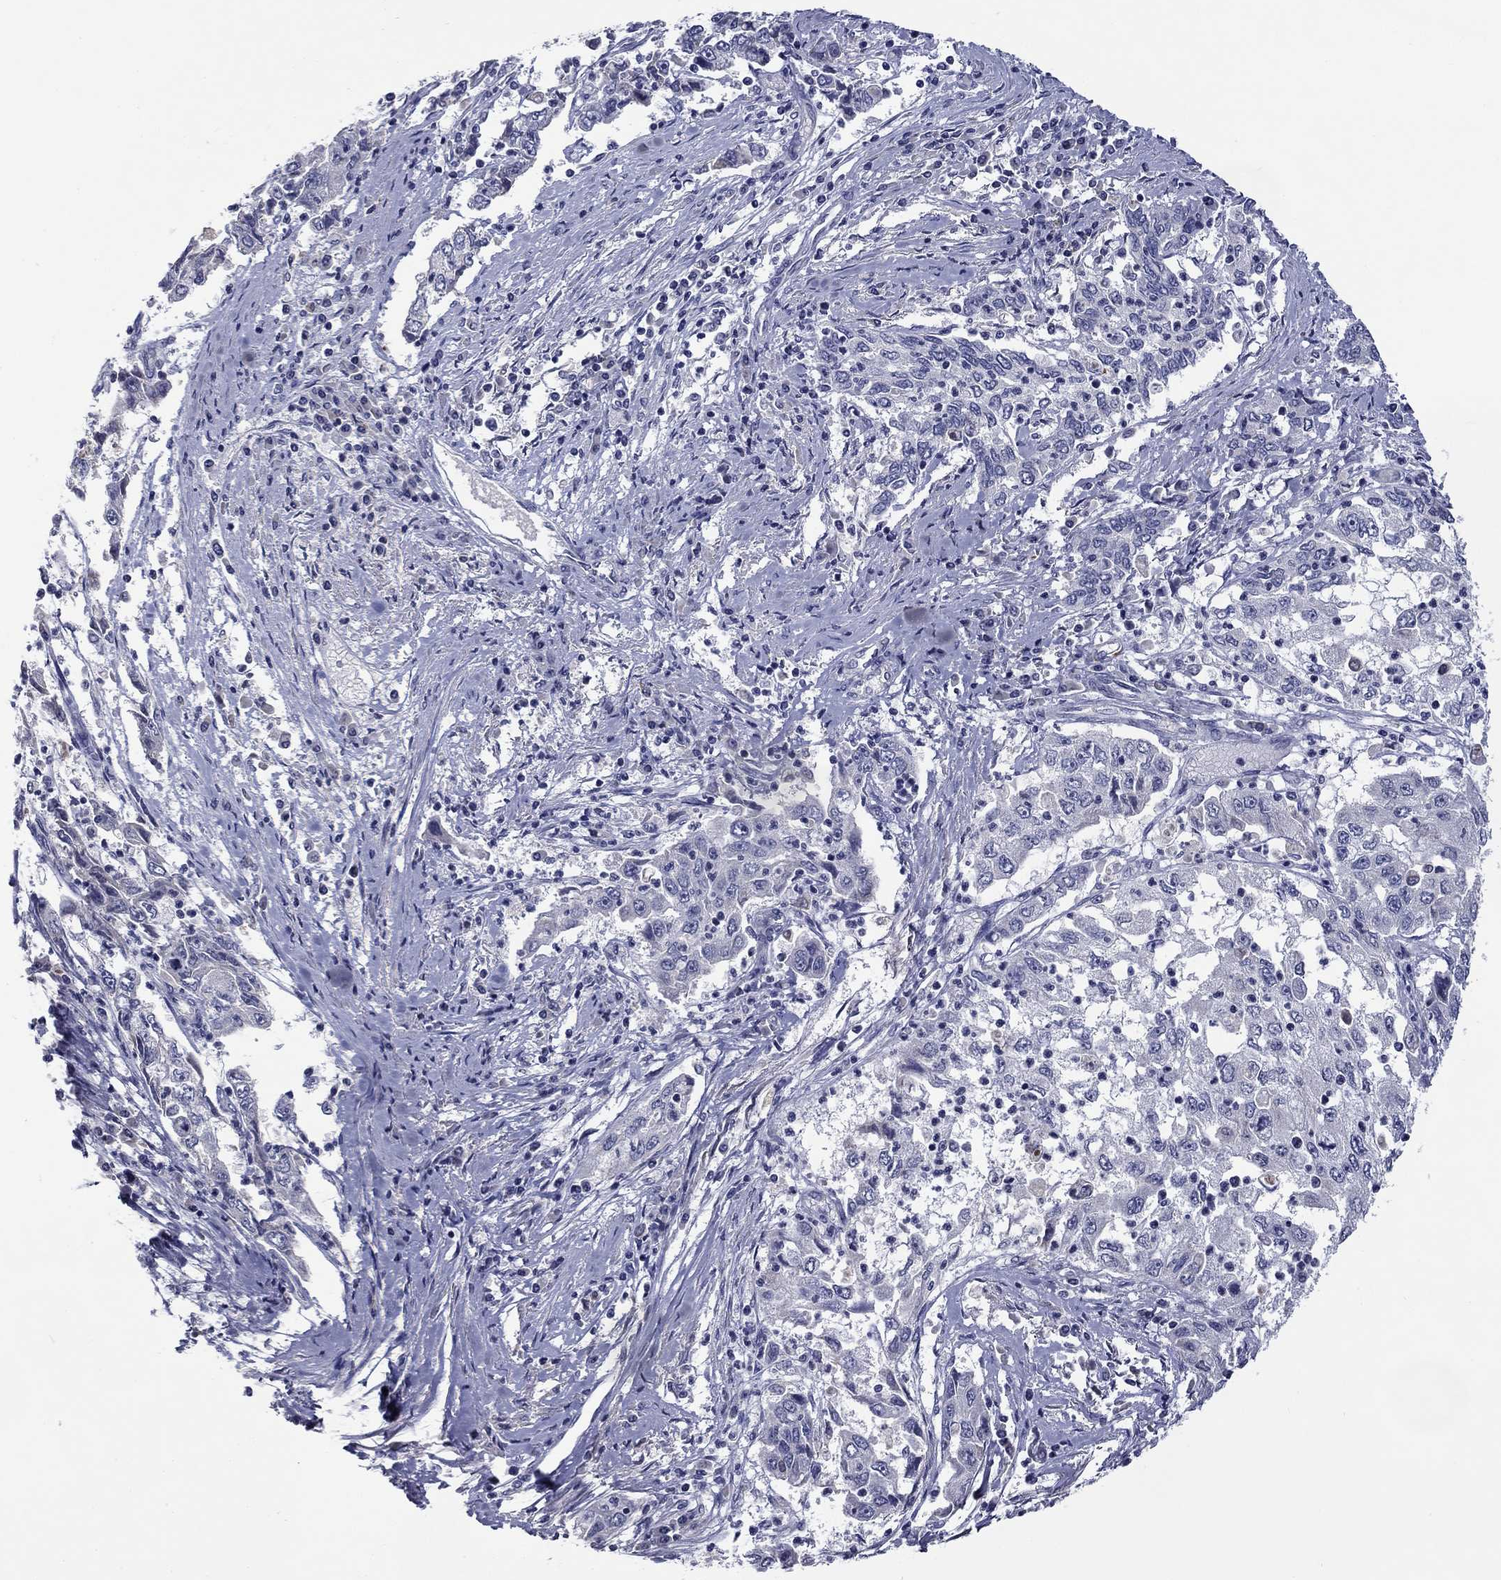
{"staining": {"intensity": "negative", "quantity": "none", "location": "none"}, "tissue": "cervical cancer", "cell_type": "Tumor cells", "image_type": "cancer", "snomed": [{"axis": "morphology", "description": "Squamous cell carcinoma, NOS"}, {"axis": "topography", "description": "Cervix"}], "caption": "Tumor cells are negative for brown protein staining in squamous cell carcinoma (cervical). (Stains: DAB immunohistochemistry with hematoxylin counter stain, Microscopy: brightfield microscopy at high magnification).", "gene": "SPATA7", "patient": {"sex": "female", "age": 36}}